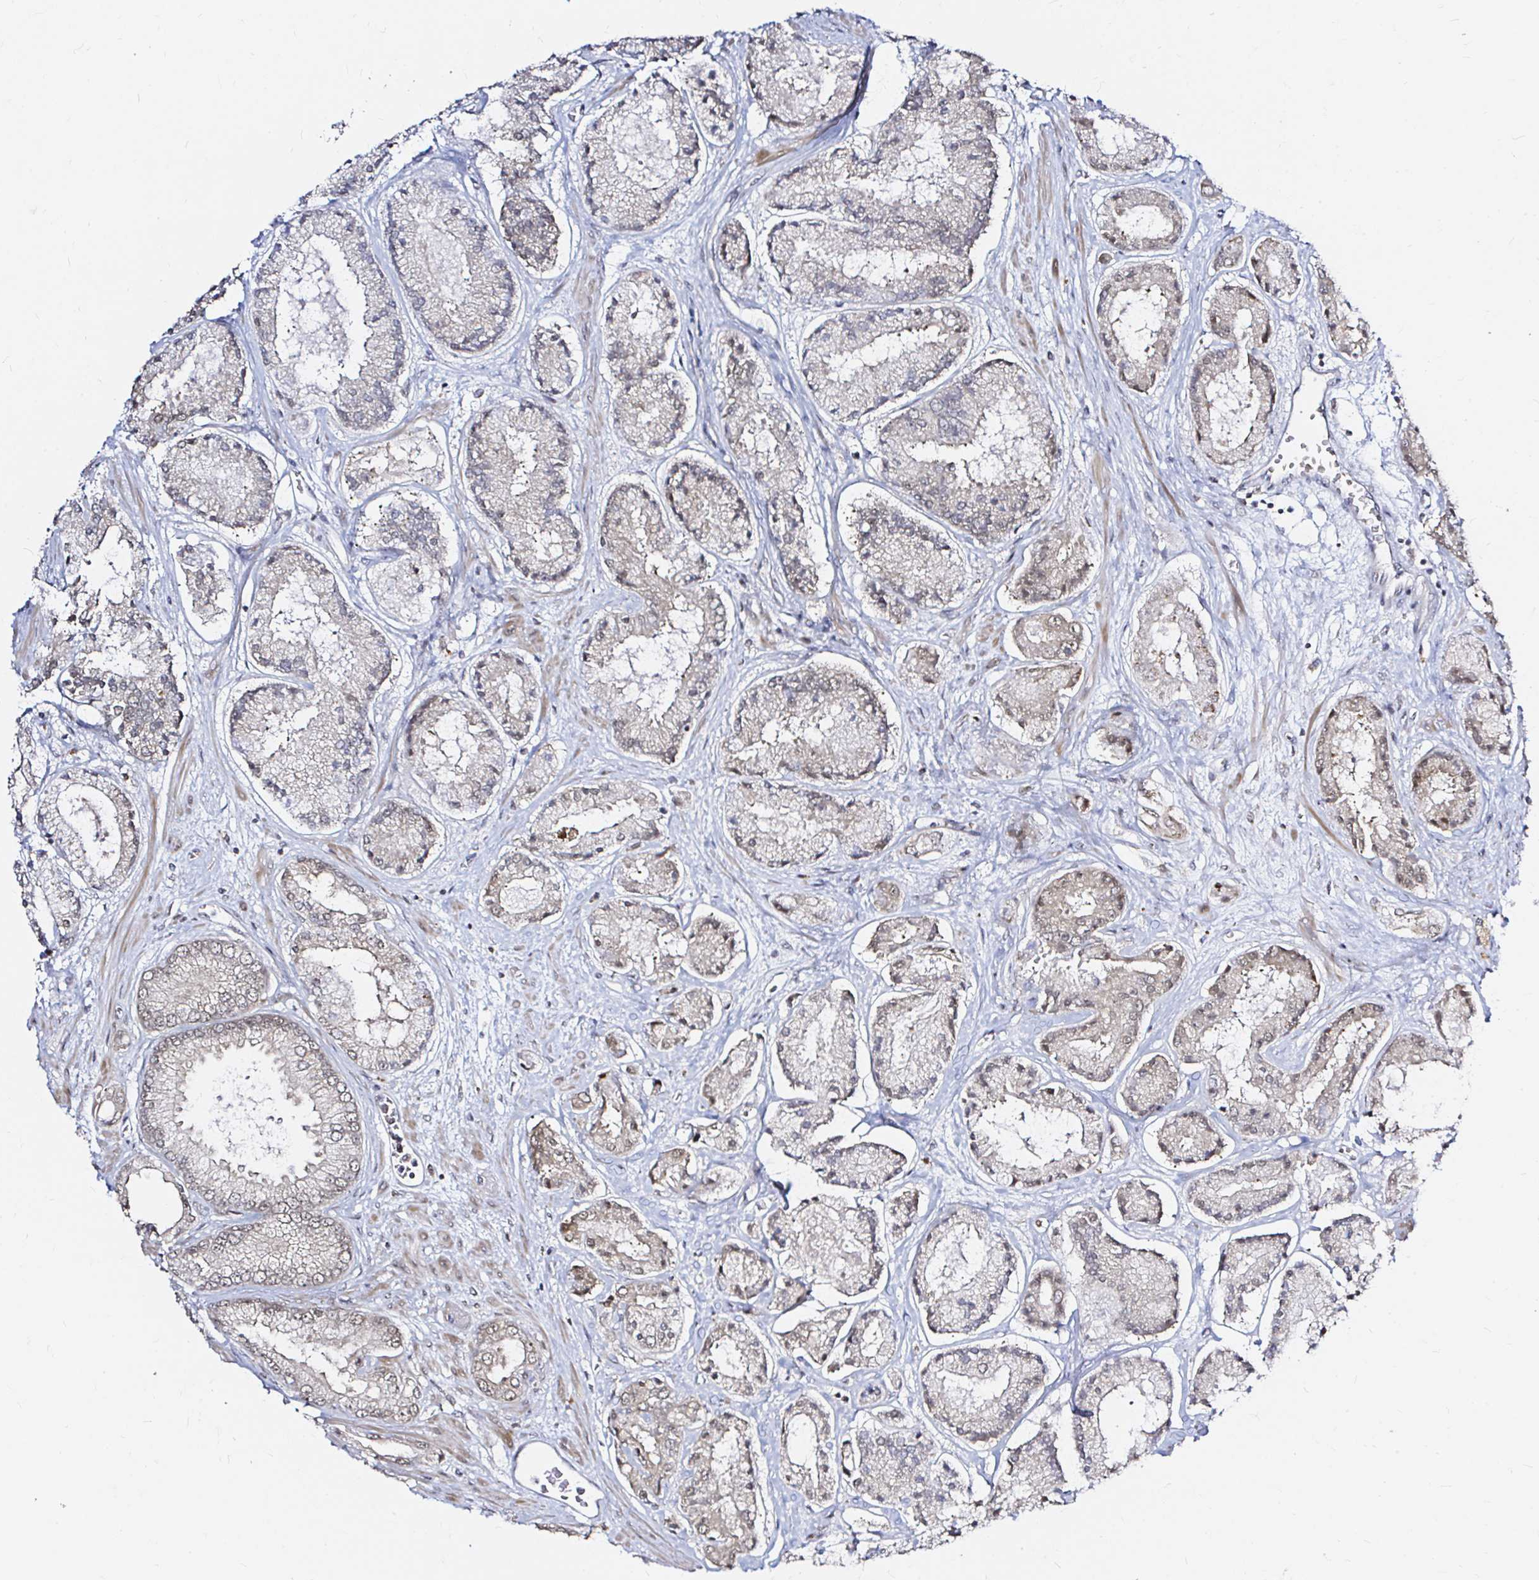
{"staining": {"intensity": "weak", "quantity": "25%-75%", "location": "cytoplasmic/membranous,nuclear"}, "tissue": "prostate cancer", "cell_type": "Tumor cells", "image_type": "cancer", "snomed": [{"axis": "morphology", "description": "Adenocarcinoma, High grade"}, {"axis": "topography", "description": "Prostate"}], "caption": "Immunohistochemical staining of human prostate cancer (adenocarcinoma (high-grade)) displays low levels of weak cytoplasmic/membranous and nuclear positivity in approximately 25%-75% of tumor cells.", "gene": "SNRPC", "patient": {"sex": "male", "age": 67}}